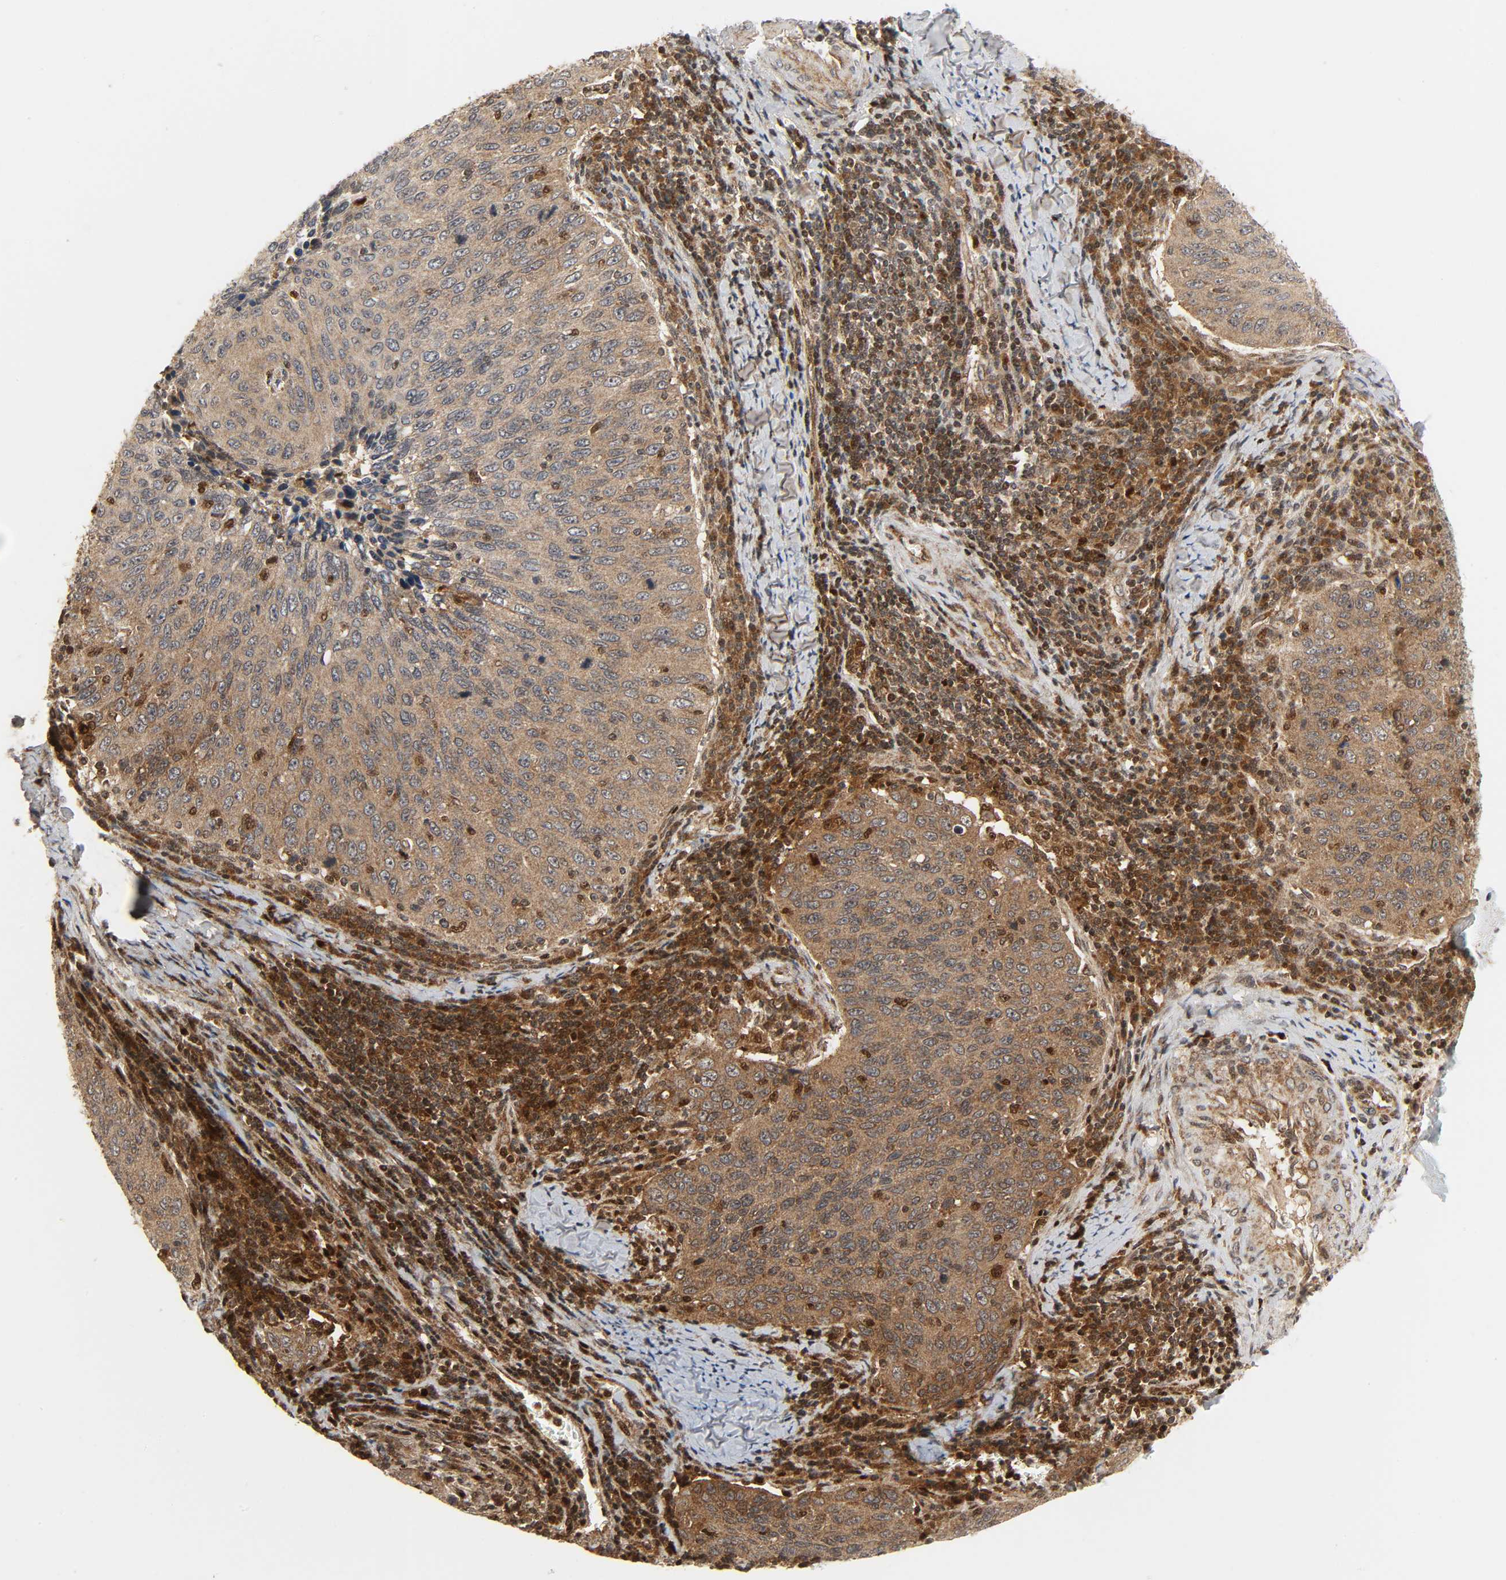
{"staining": {"intensity": "moderate", "quantity": ">75%", "location": "cytoplasmic/membranous"}, "tissue": "cervical cancer", "cell_type": "Tumor cells", "image_type": "cancer", "snomed": [{"axis": "morphology", "description": "Squamous cell carcinoma, NOS"}, {"axis": "topography", "description": "Cervix"}], "caption": "Tumor cells demonstrate medium levels of moderate cytoplasmic/membranous expression in approximately >75% of cells in squamous cell carcinoma (cervical).", "gene": "CHUK", "patient": {"sex": "female", "age": 53}}